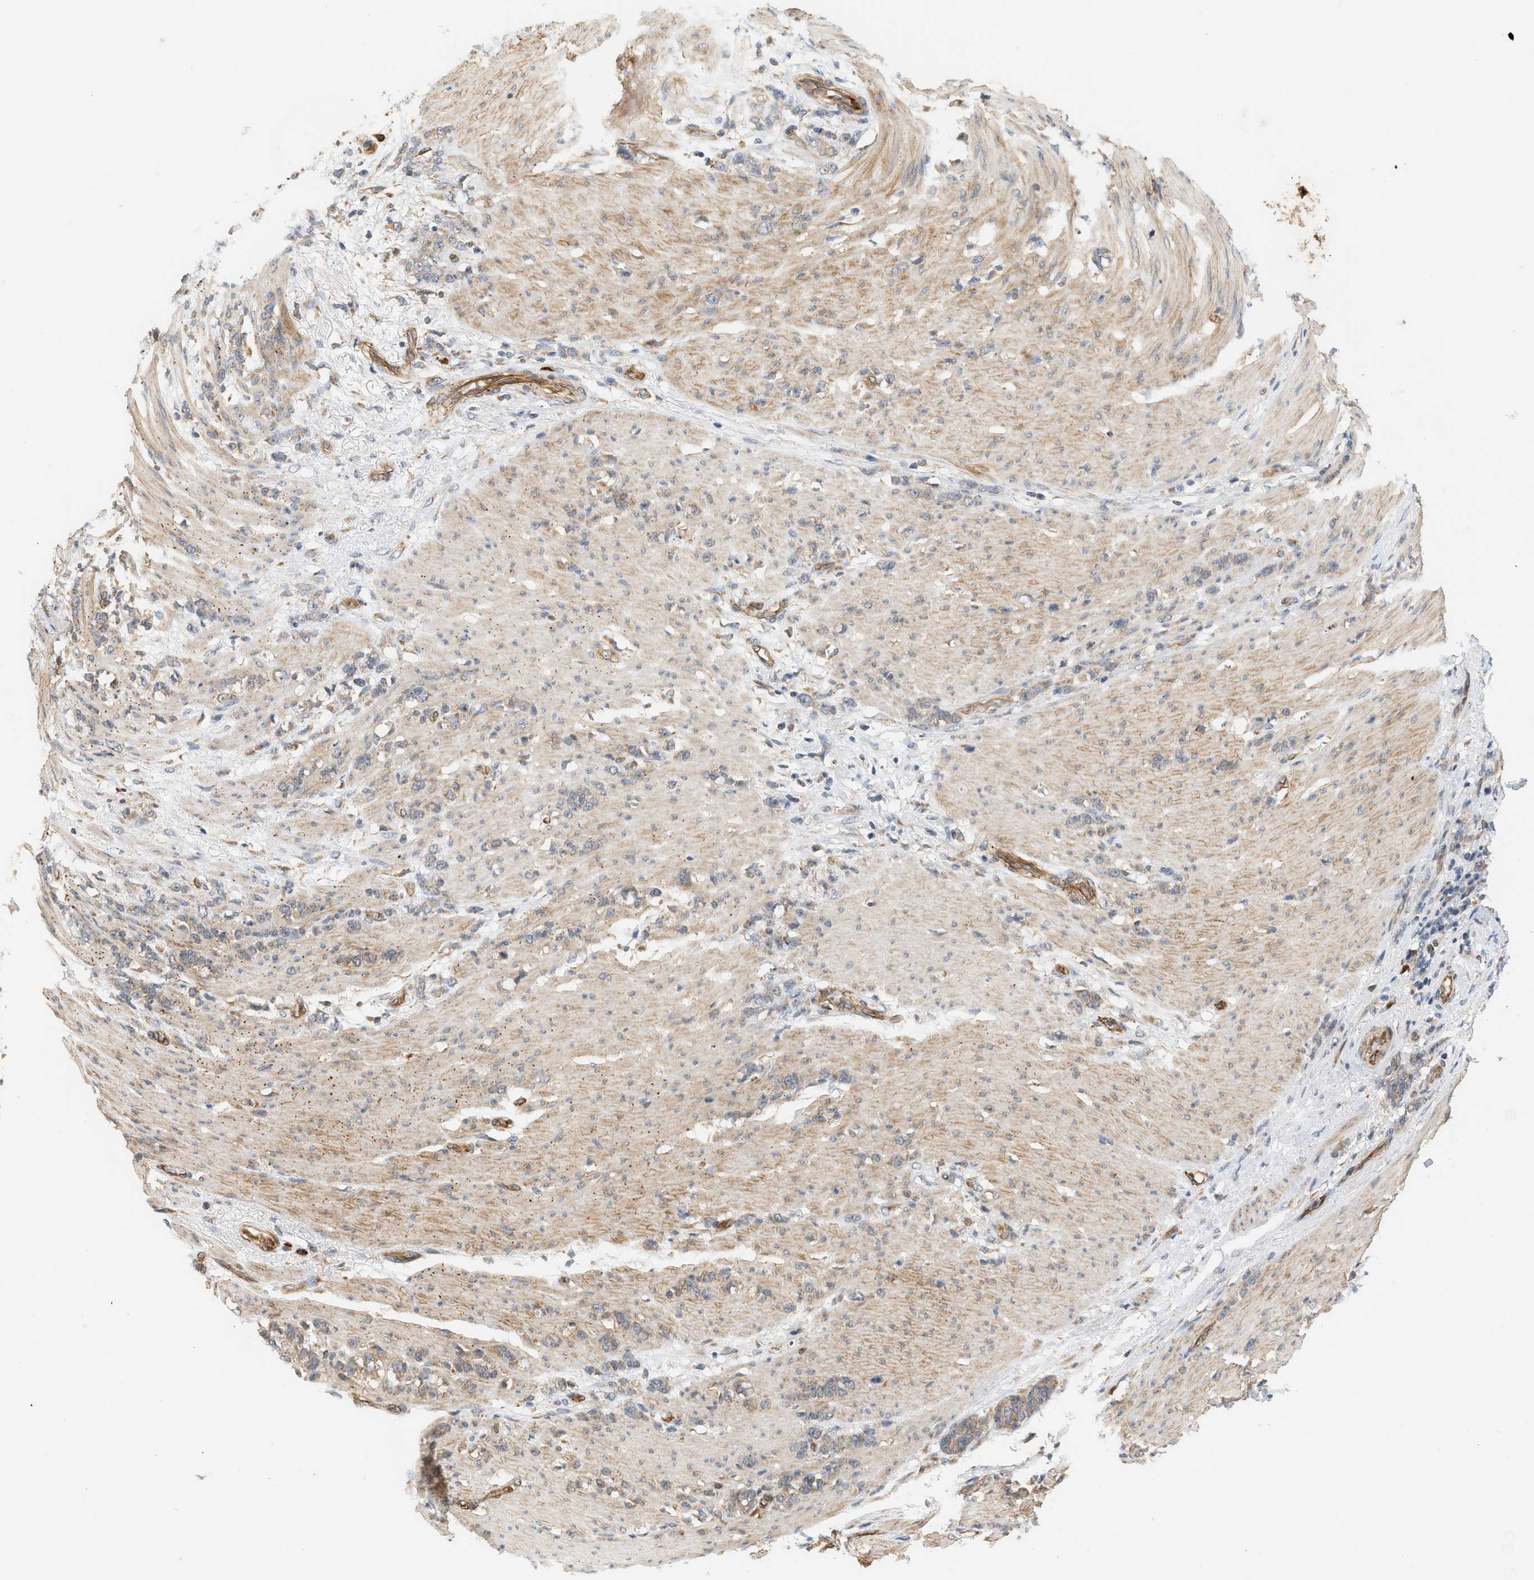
{"staining": {"intensity": "weak", "quantity": ">75%", "location": "cytoplasmic/membranous"}, "tissue": "stomach cancer", "cell_type": "Tumor cells", "image_type": "cancer", "snomed": [{"axis": "morphology", "description": "Adenocarcinoma, NOS"}, {"axis": "topography", "description": "Stomach, lower"}], "caption": "Stomach cancer stained with a protein marker shows weak staining in tumor cells.", "gene": "SVOP", "patient": {"sex": "male", "age": 88}}